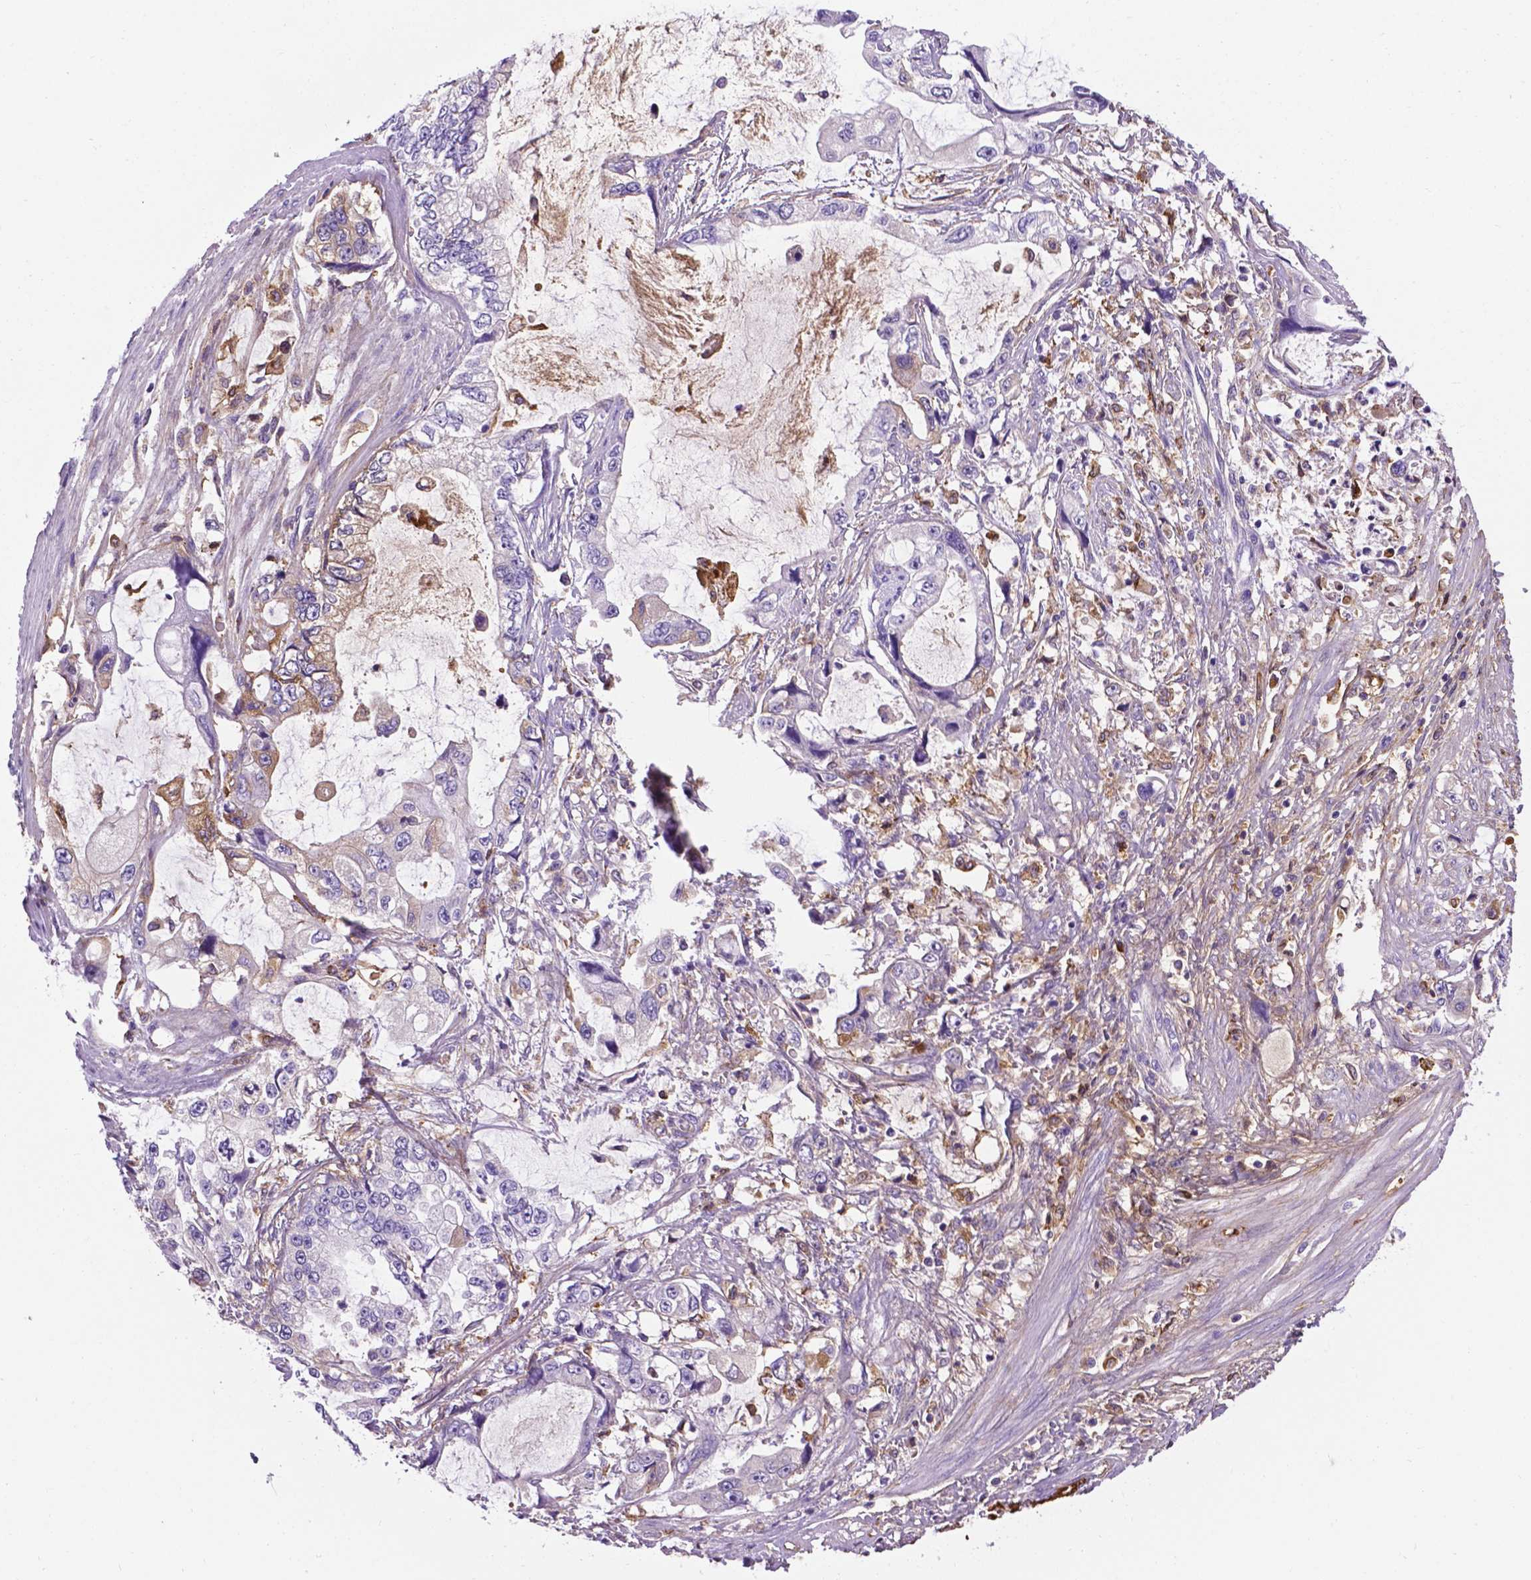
{"staining": {"intensity": "negative", "quantity": "none", "location": "none"}, "tissue": "stomach cancer", "cell_type": "Tumor cells", "image_type": "cancer", "snomed": [{"axis": "morphology", "description": "Adenocarcinoma, NOS"}, {"axis": "topography", "description": "Pancreas"}, {"axis": "topography", "description": "Stomach, upper"}, {"axis": "topography", "description": "Stomach"}], "caption": "The IHC micrograph has no significant positivity in tumor cells of stomach cancer (adenocarcinoma) tissue.", "gene": "APOE", "patient": {"sex": "male", "age": 77}}